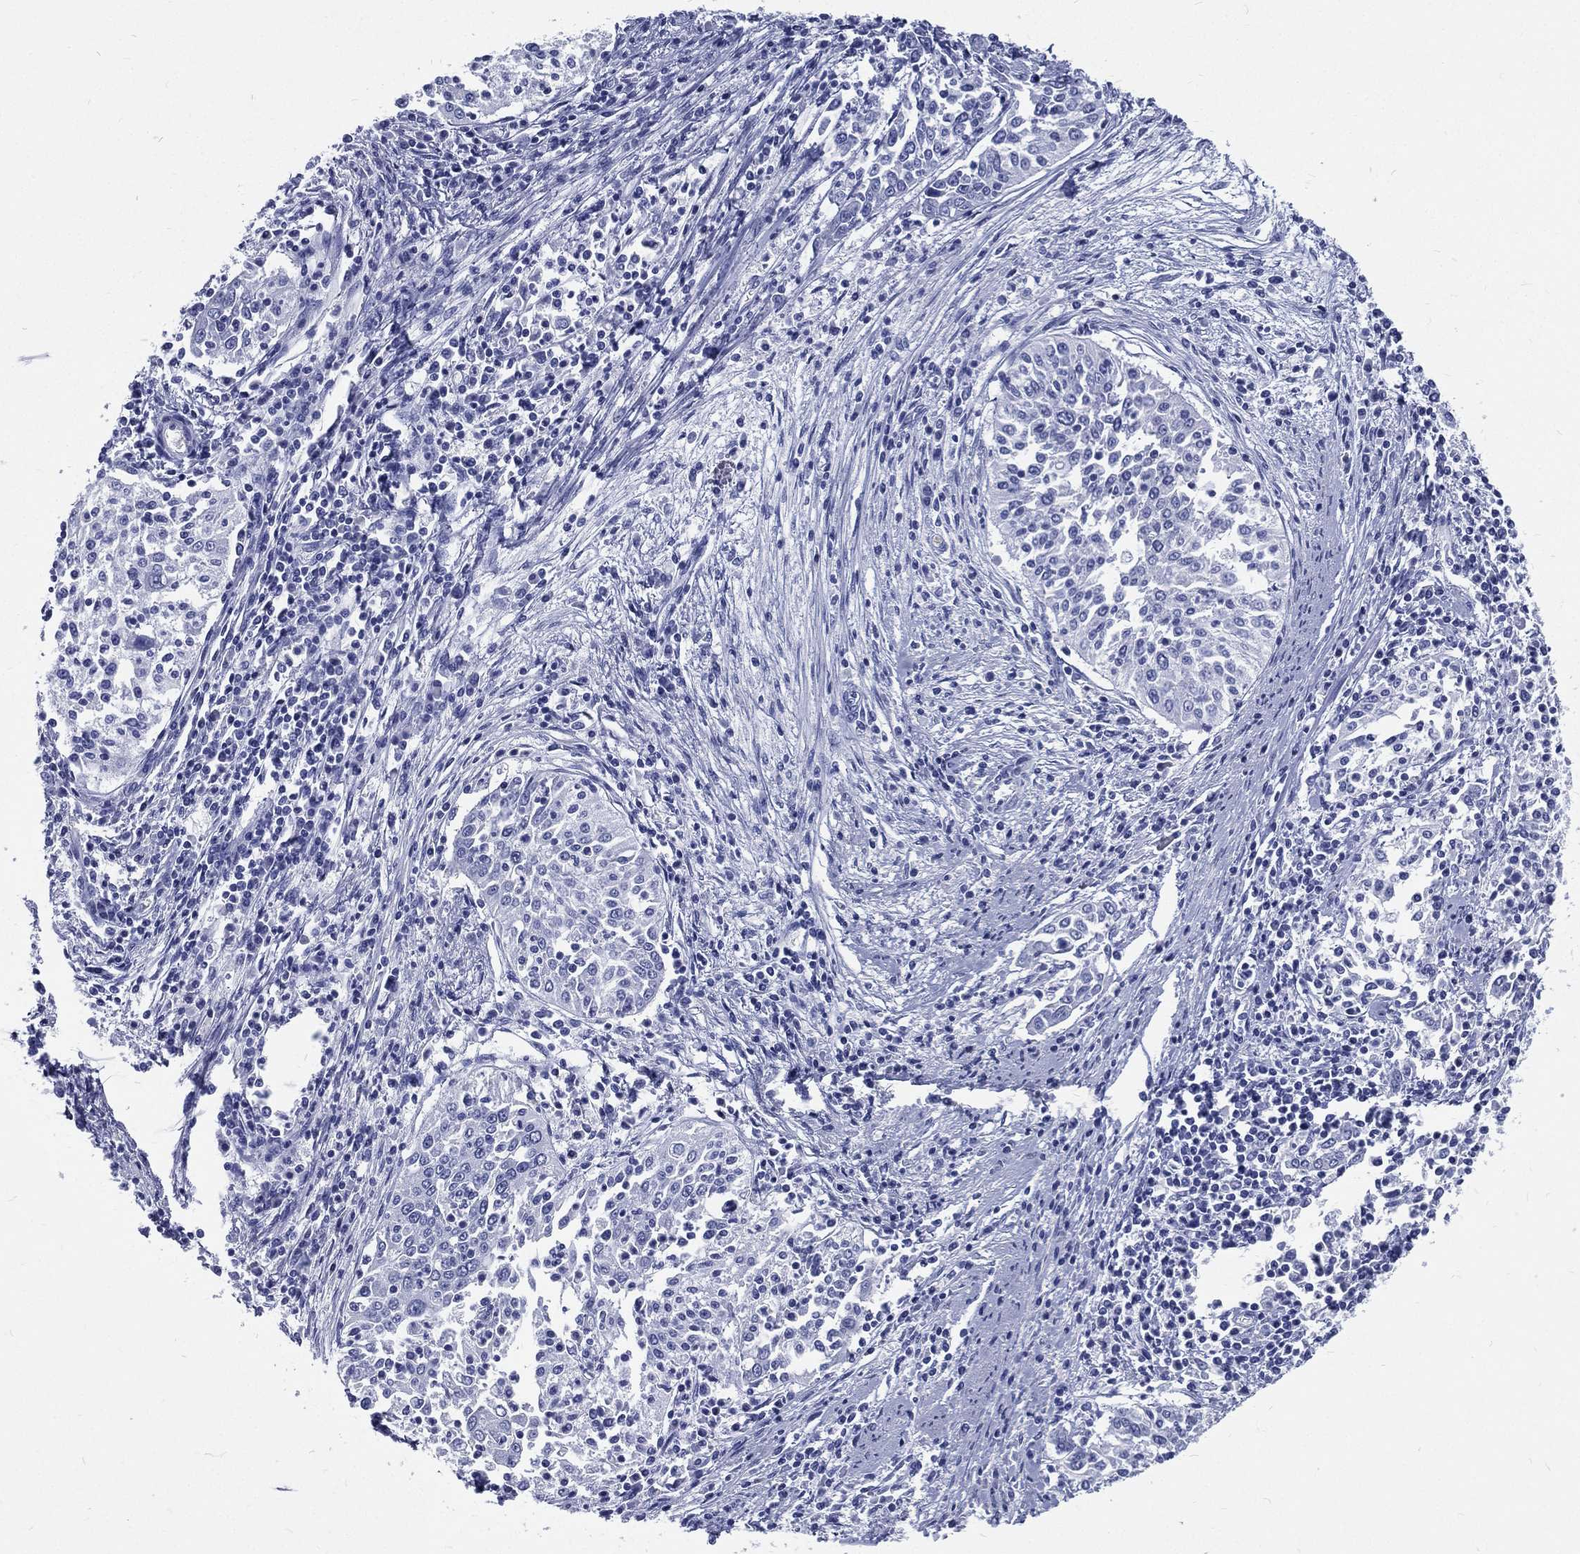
{"staining": {"intensity": "negative", "quantity": "none", "location": "none"}, "tissue": "cervical cancer", "cell_type": "Tumor cells", "image_type": "cancer", "snomed": [{"axis": "morphology", "description": "Squamous cell carcinoma, NOS"}, {"axis": "topography", "description": "Cervix"}], "caption": "Immunohistochemistry (IHC) image of human squamous cell carcinoma (cervical) stained for a protein (brown), which displays no positivity in tumor cells.", "gene": "RSPH4A", "patient": {"sex": "female", "age": 41}}